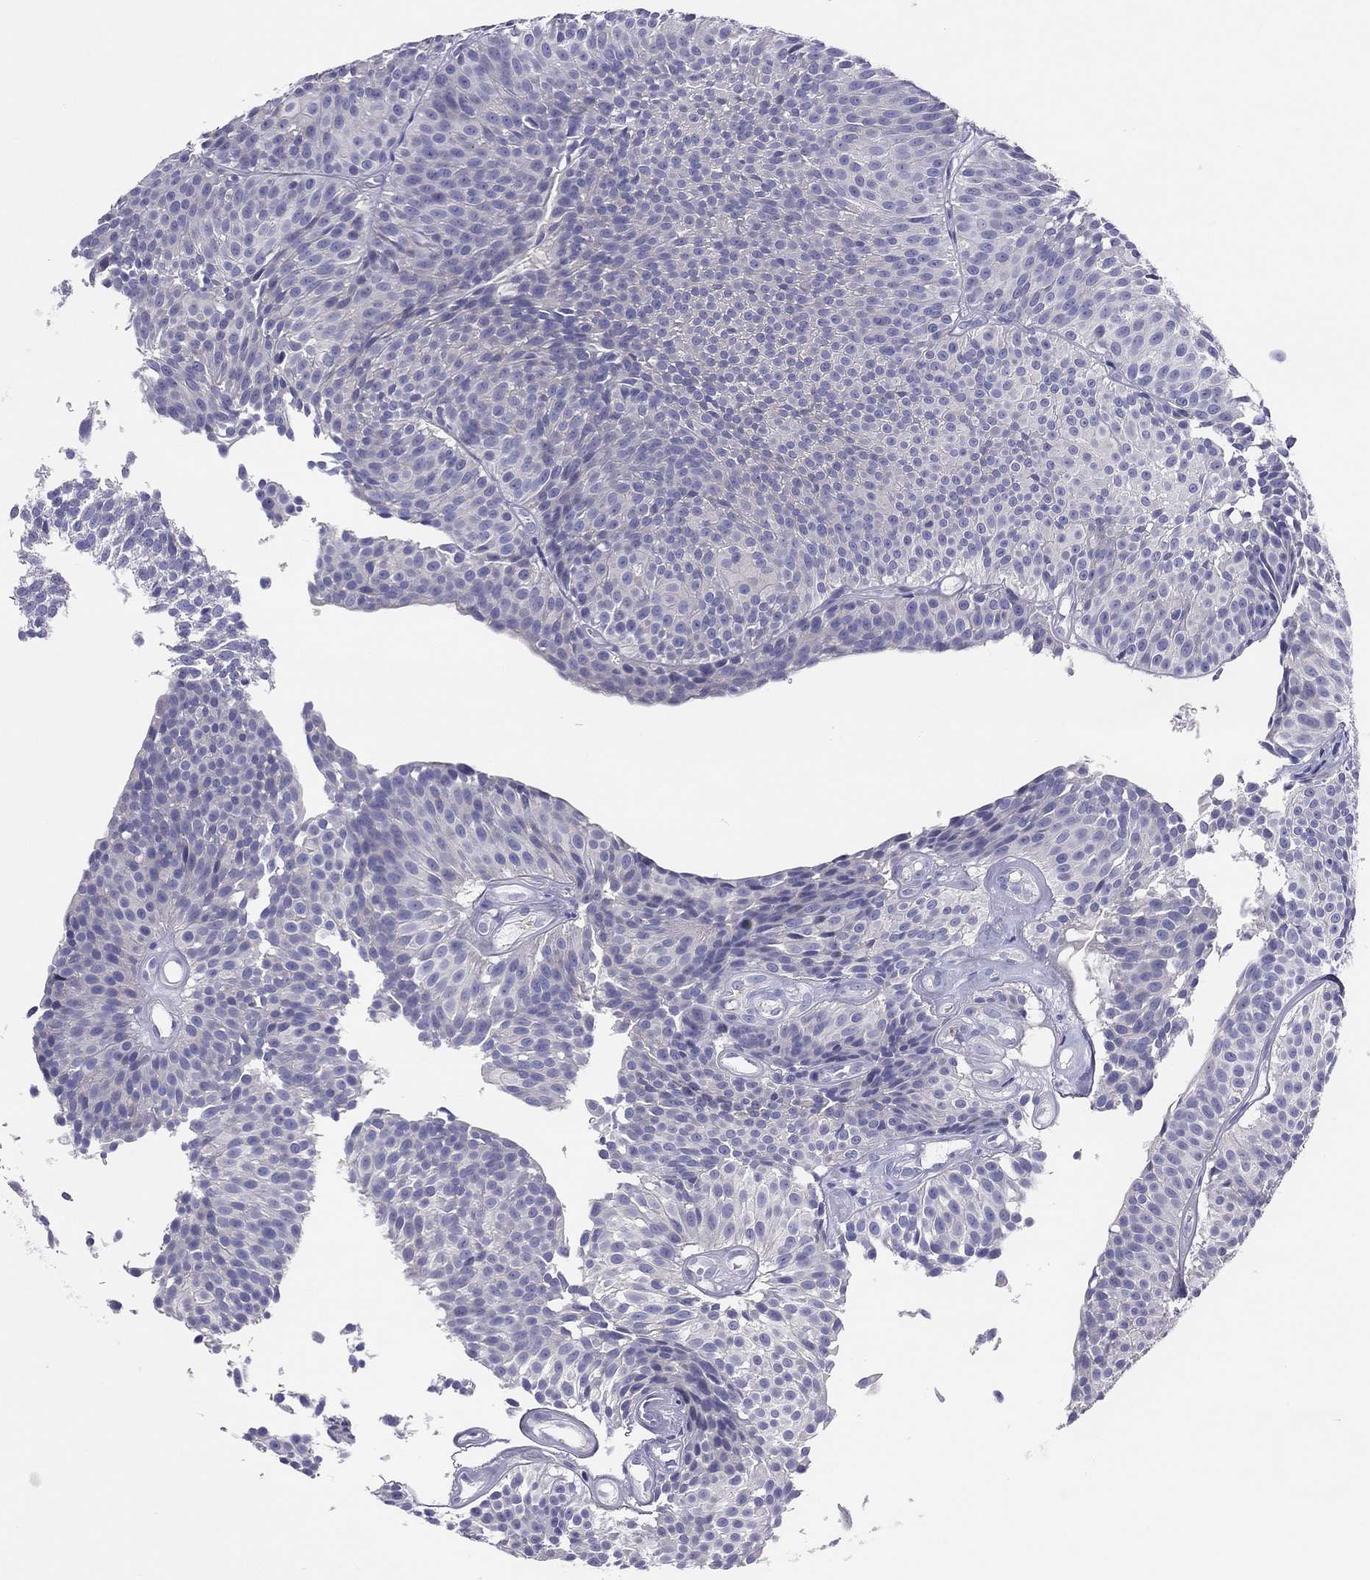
{"staining": {"intensity": "negative", "quantity": "none", "location": "none"}, "tissue": "urothelial cancer", "cell_type": "Tumor cells", "image_type": "cancer", "snomed": [{"axis": "morphology", "description": "Urothelial carcinoma, Low grade"}, {"axis": "topography", "description": "Urinary bladder"}], "caption": "A high-resolution photomicrograph shows IHC staining of low-grade urothelial carcinoma, which shows no significant staining in tumor cells. (Stains: DAB IHC with hematoxylin counter stain, Microscopy: brightfield microscopy at high magnification).", "gene": "MGAT4C", "patient": {"sex": "male", "age": 63}}